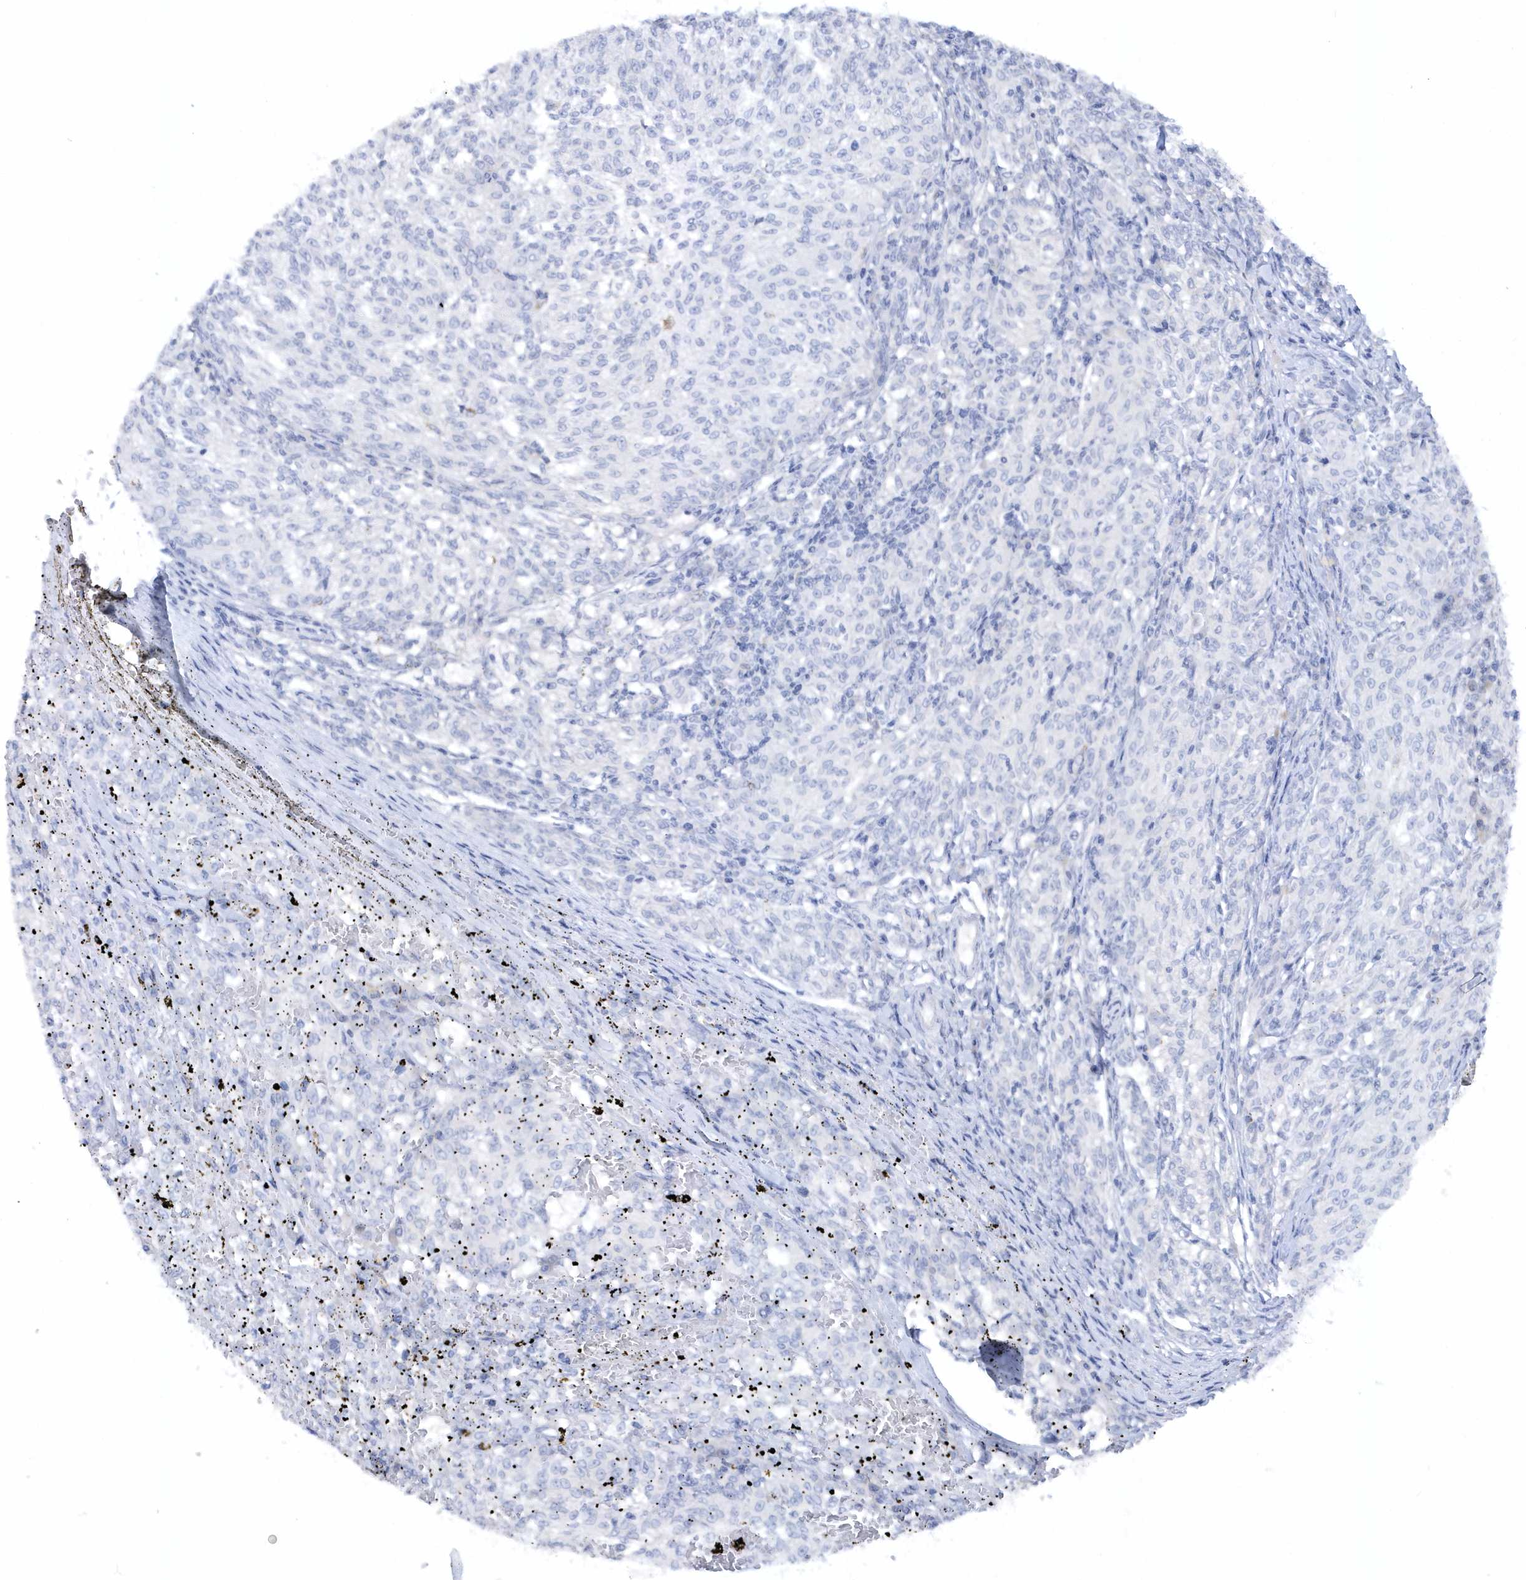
{"staining": {"intensity": "negative", "quantity": "none", "location": "none"}, "tissue": "melanoma", "cell_type": "Tumor cells", "image_type": "cancer", "snomed": [{"axis": "morphology", "description": "Malignant melanoma, NOS"}, {"axis": "topography", "description": "Skin"}], "caption": "Tumor cells are negative for protein expression in human malignant melanoma.", "gene": "RPE", "patient": {"sex": "female", "age": 72}}